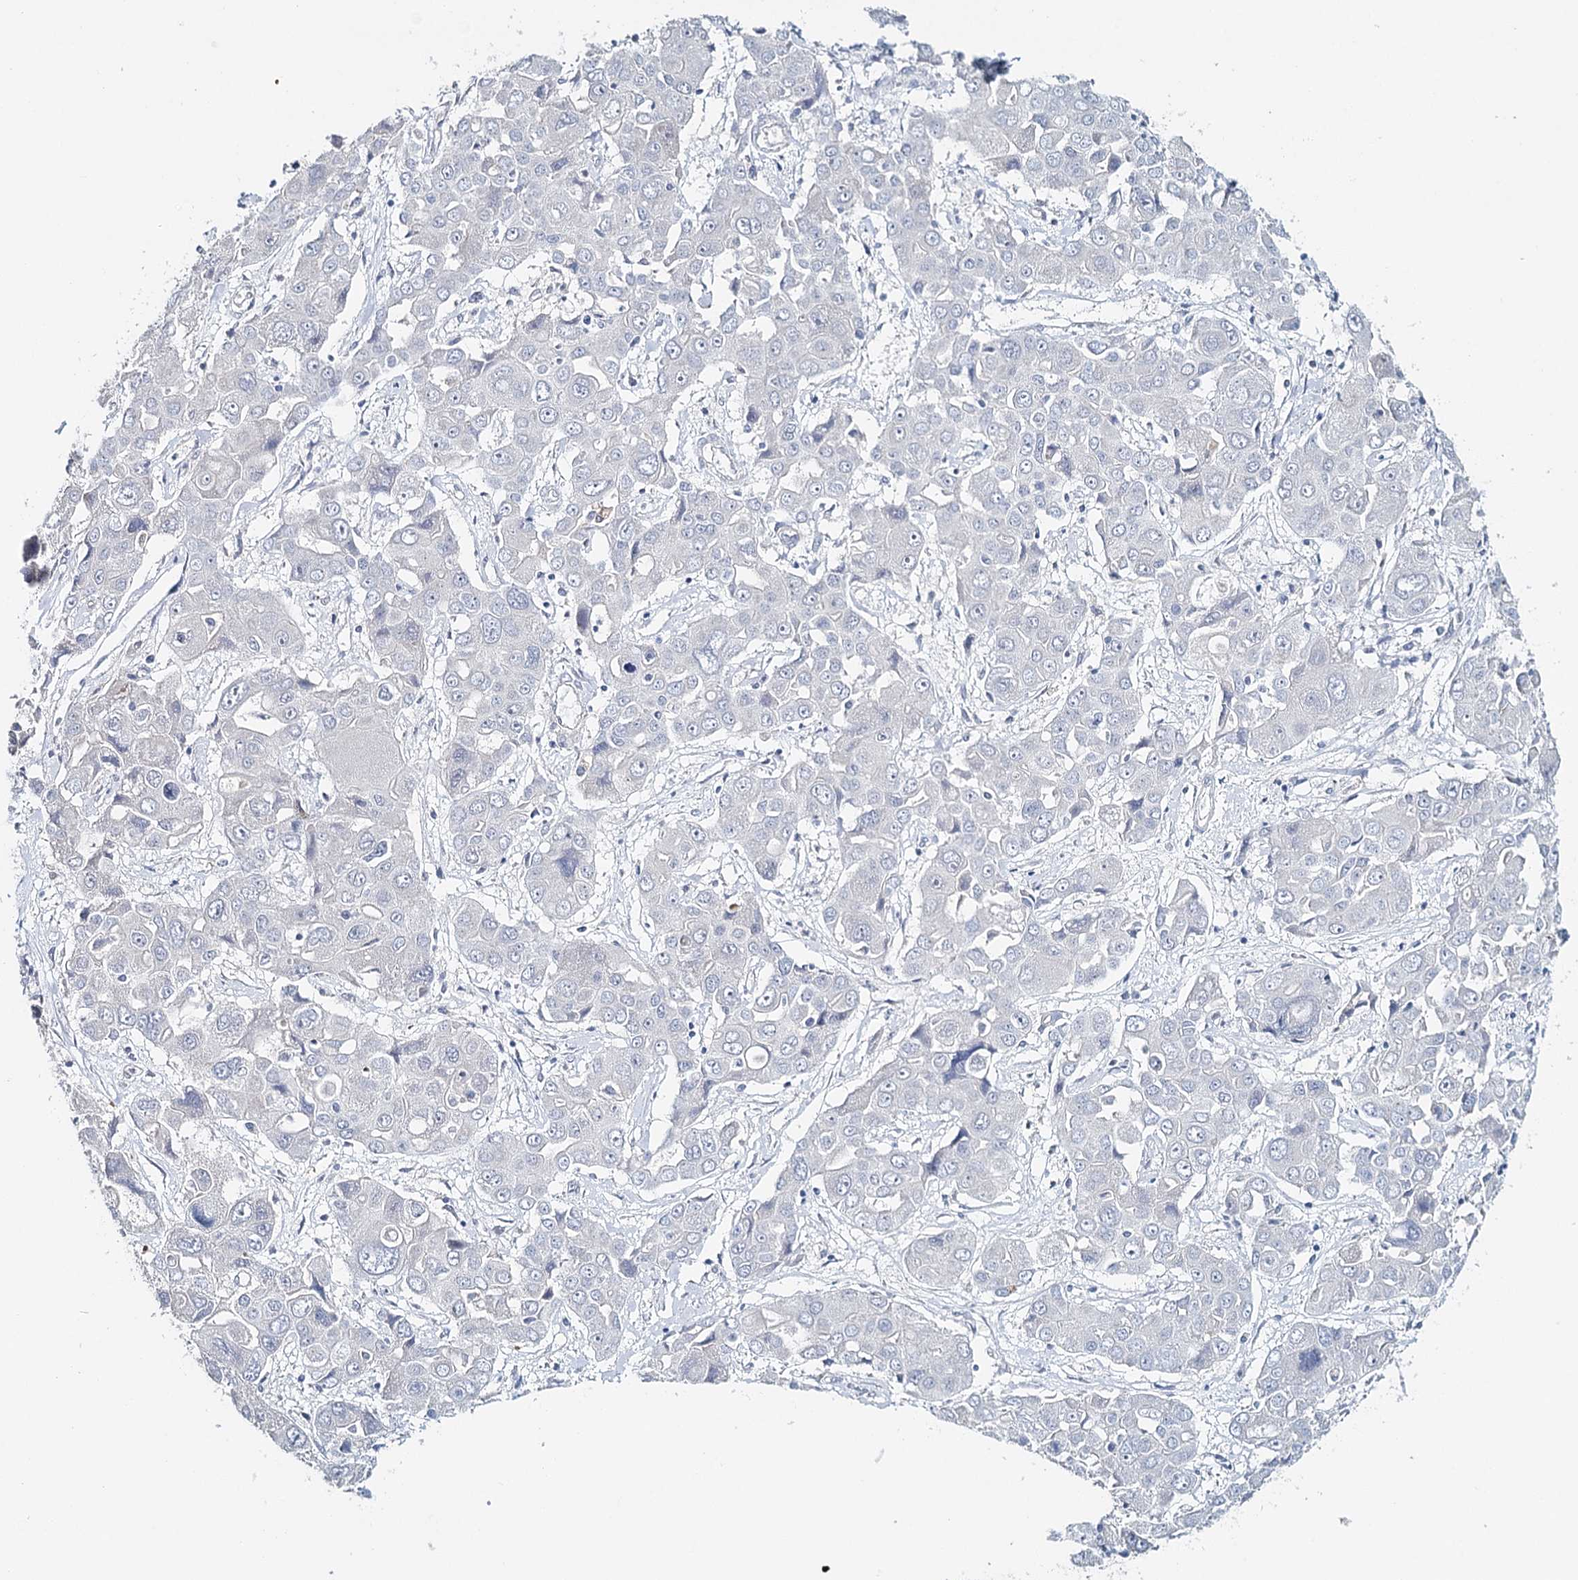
{"staining": {"intensity": "negative", "quantity": "none", "location": "none"}, "tissue": "liver cancer", "cell_type": "Tumor cells", "image_type": "cancer", "snomed": [{"axis": "morphology", "description": "Cholangiocarcinoma"}, {"axis": "topography", "description": "Liver"}], "caption": "Cholangiocarcinoma (liver) was stained to show a protein in brown. There is no significant positivity in tumor cells.", "gene": "SYNPO", "patient": {"sex": "male", "age": 67}}